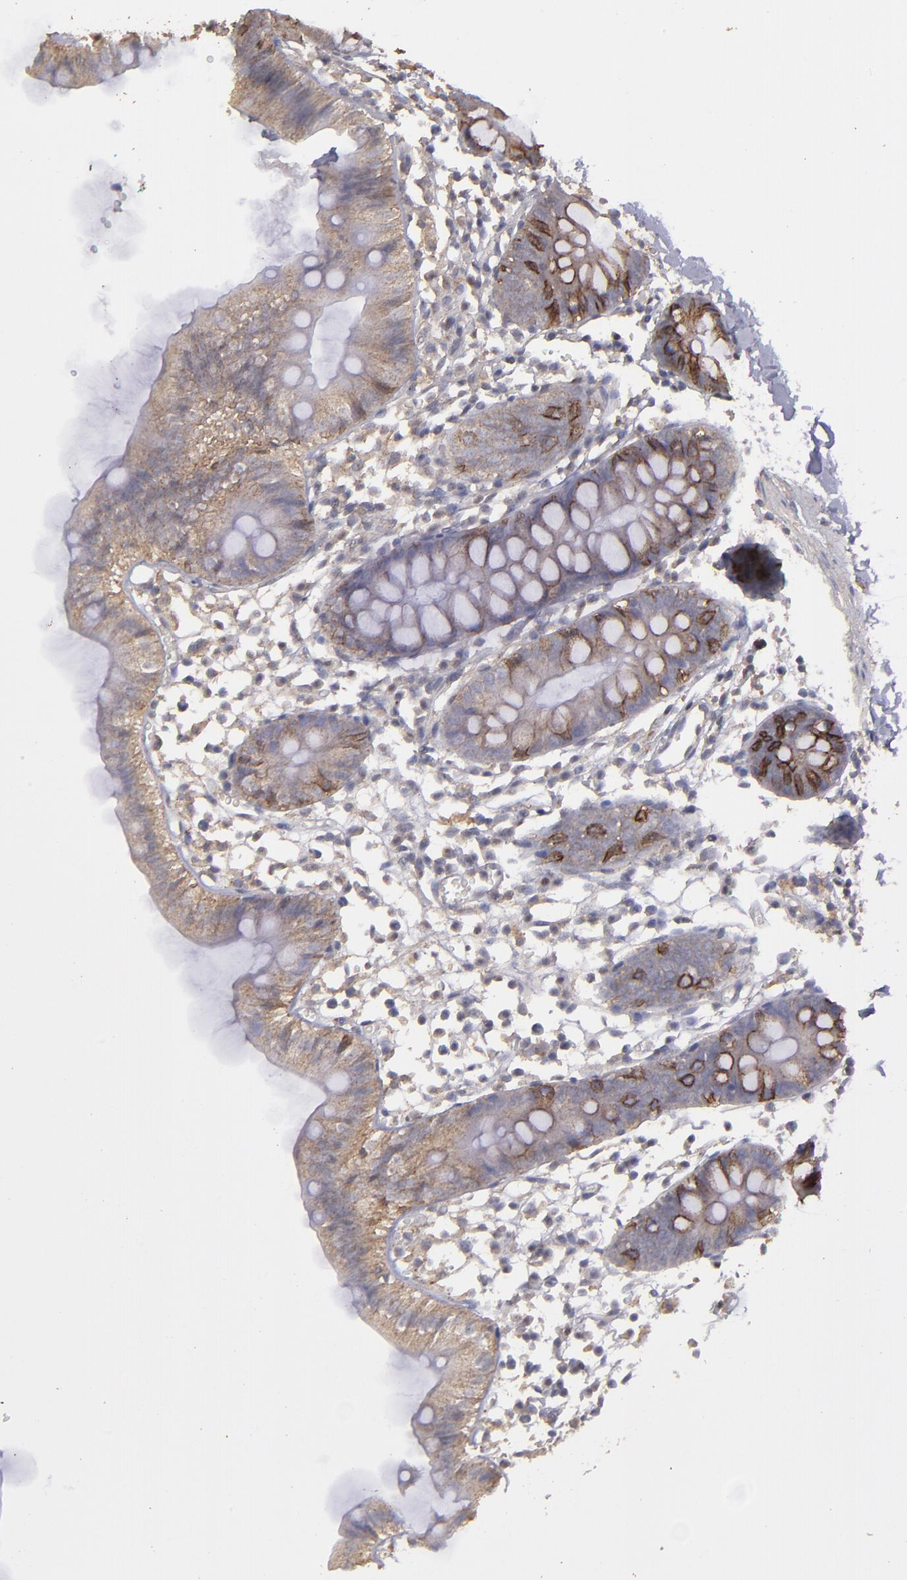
{"staining": {"intensity": "negative", "quantity": "none", "location": "none"}, "tissue": "colon", "cell_type": "Endothelial cells", "image_type": "normal", "snomed": [{"axis": "morphology", "description": "Normal tissue, NOS"}, {"axis": "topography", "description": "Colon"}], "caption": "High power microscopy micrograph of an immunohistochemistry image of unremarkable colon, revealing no significant expression in endothelial cells.", "gene": "FAT1", "patient": {"sex": "male", "age": 14}}